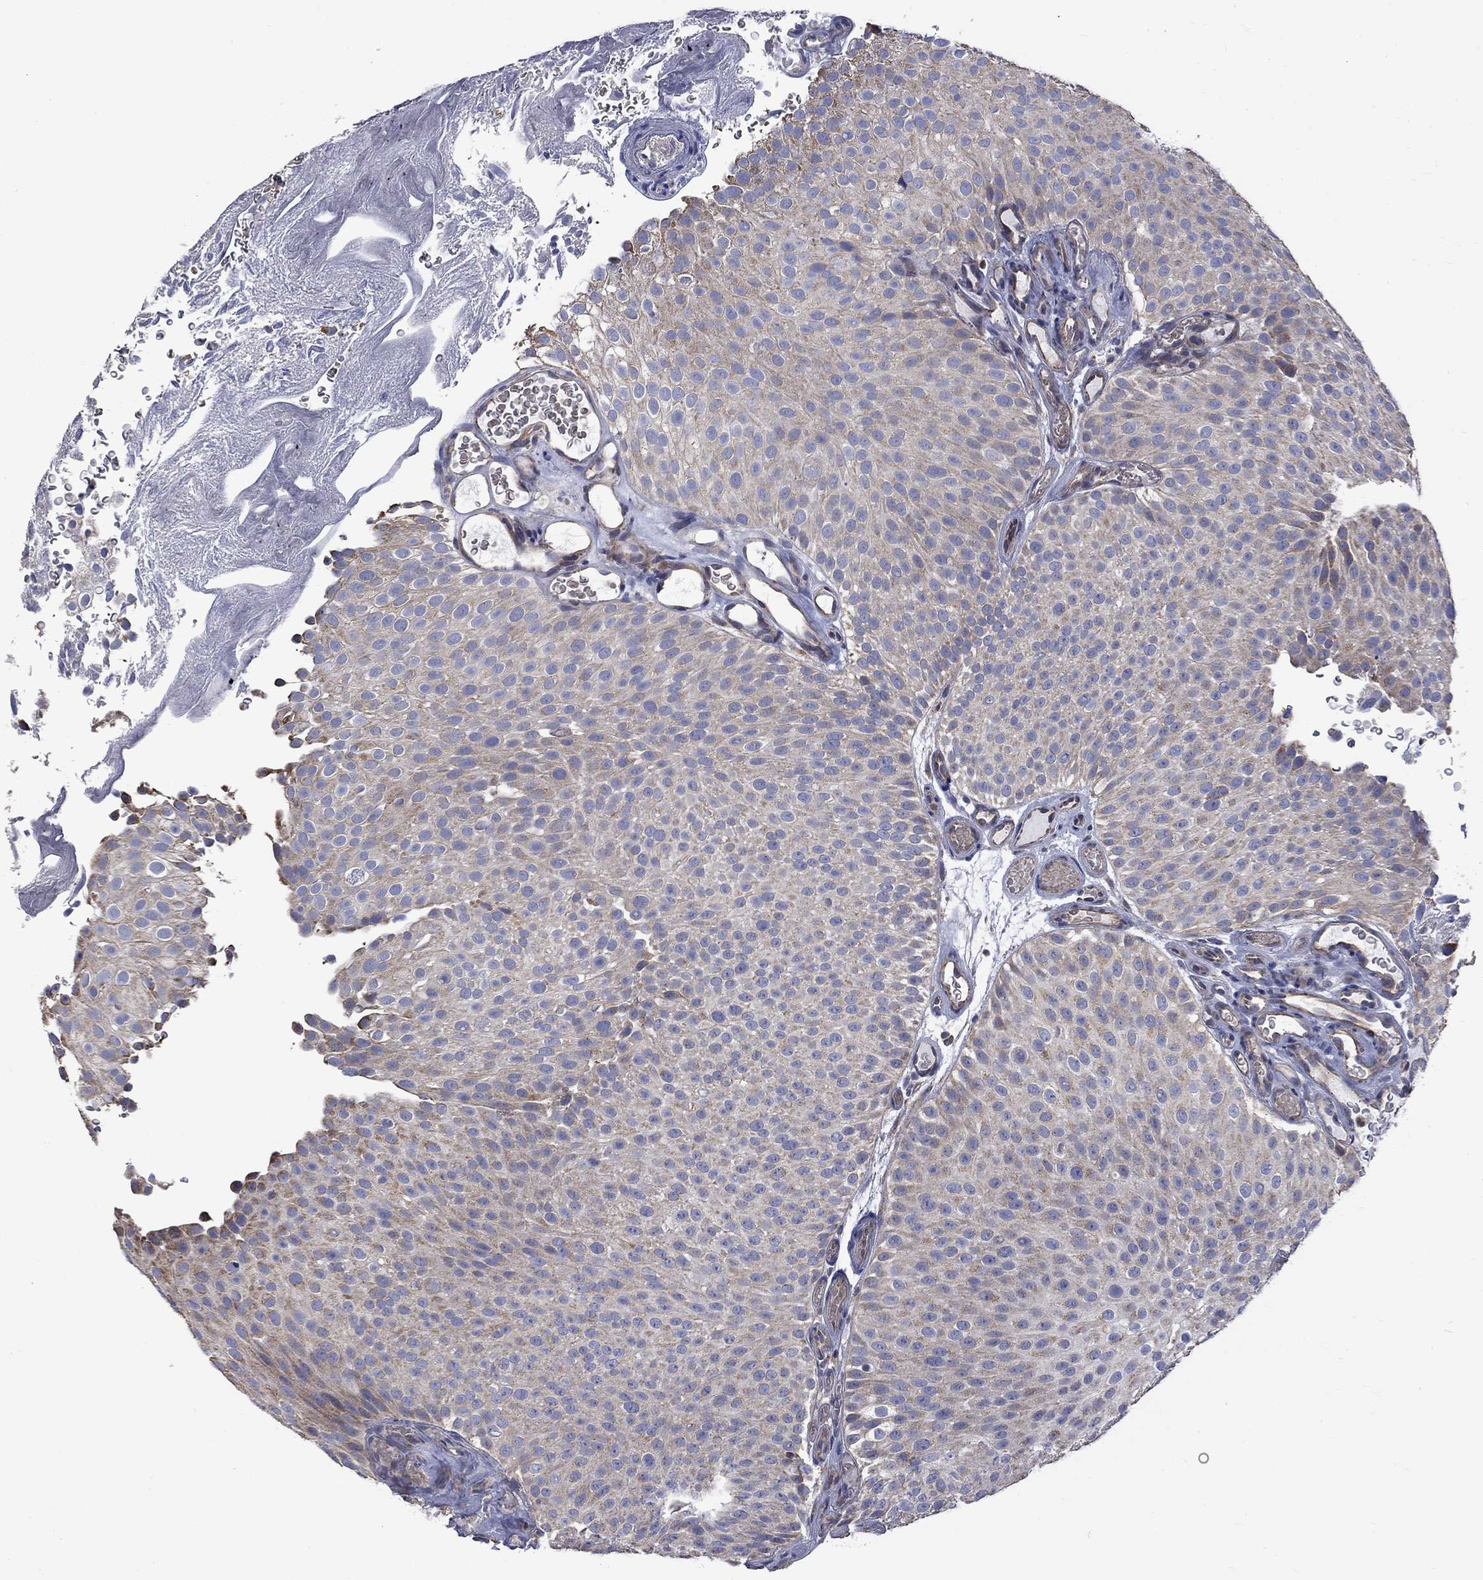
{"staining": {"intensity": "weak", "quantity": "25%-75%", "location": "cytoplasmic/membranous"}, "tissue": "urothelial cancer", "cell_type": "Tumor cells", "image_type": "cancer", "snomed": [{"axis": "morphology", "description": "Urothelial carcinoma, Low grade"}, {"axis": "topography", "description": "Urinary bladder"}], "caption": "IHC histopathology image of urothelial cancer stained for a protein (brown), which exhibits low levels of weak cytoplasmic/membranous positivity in about 25%-75% of tumor cells.", "gene": "CAMKK2", "patient": {"sex": "male", "age": 78}}